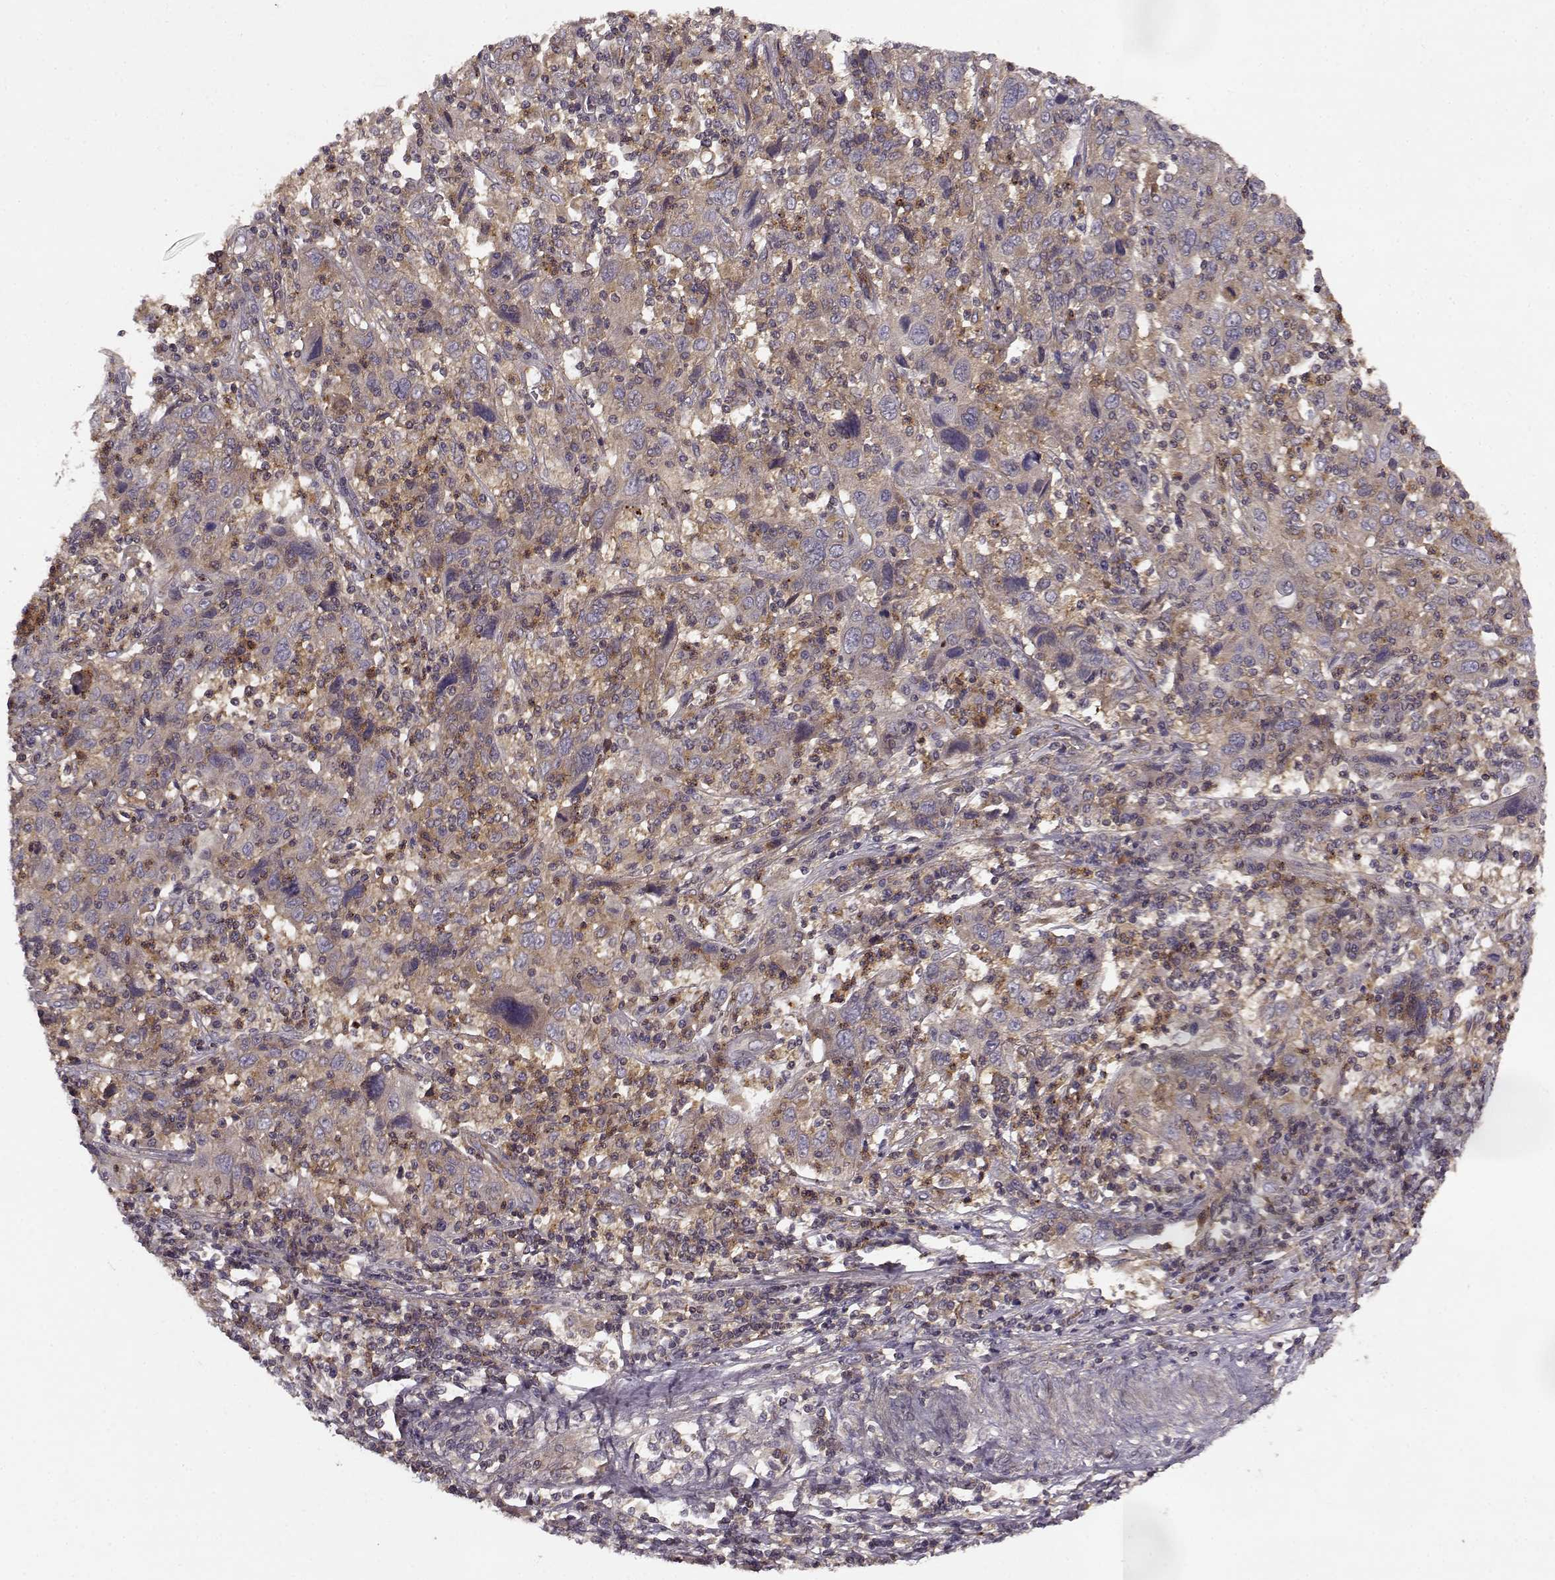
{"staining": {"intensity": "weak", "quantity": ">75%", "location": "cytoplasmic/membranous"}, "tissue": "cervical cancer", "cell_type": "Tumor cells", "image_type": "cancer", "snomed": [{"axis": "morphology", "description": "Squamous cell carcinoma, NOS"}, {"axis": "topography", "description": "Cervix"}], "caption": "Cervical squamous cell carcinoma stained with DAB immunohistochemistry shows low levels of weak cytoplasmic/membranous staining in about >75% of tumor cells.", "gene": "IFRD2", "patient": {"sex": "female", "age": 46}}